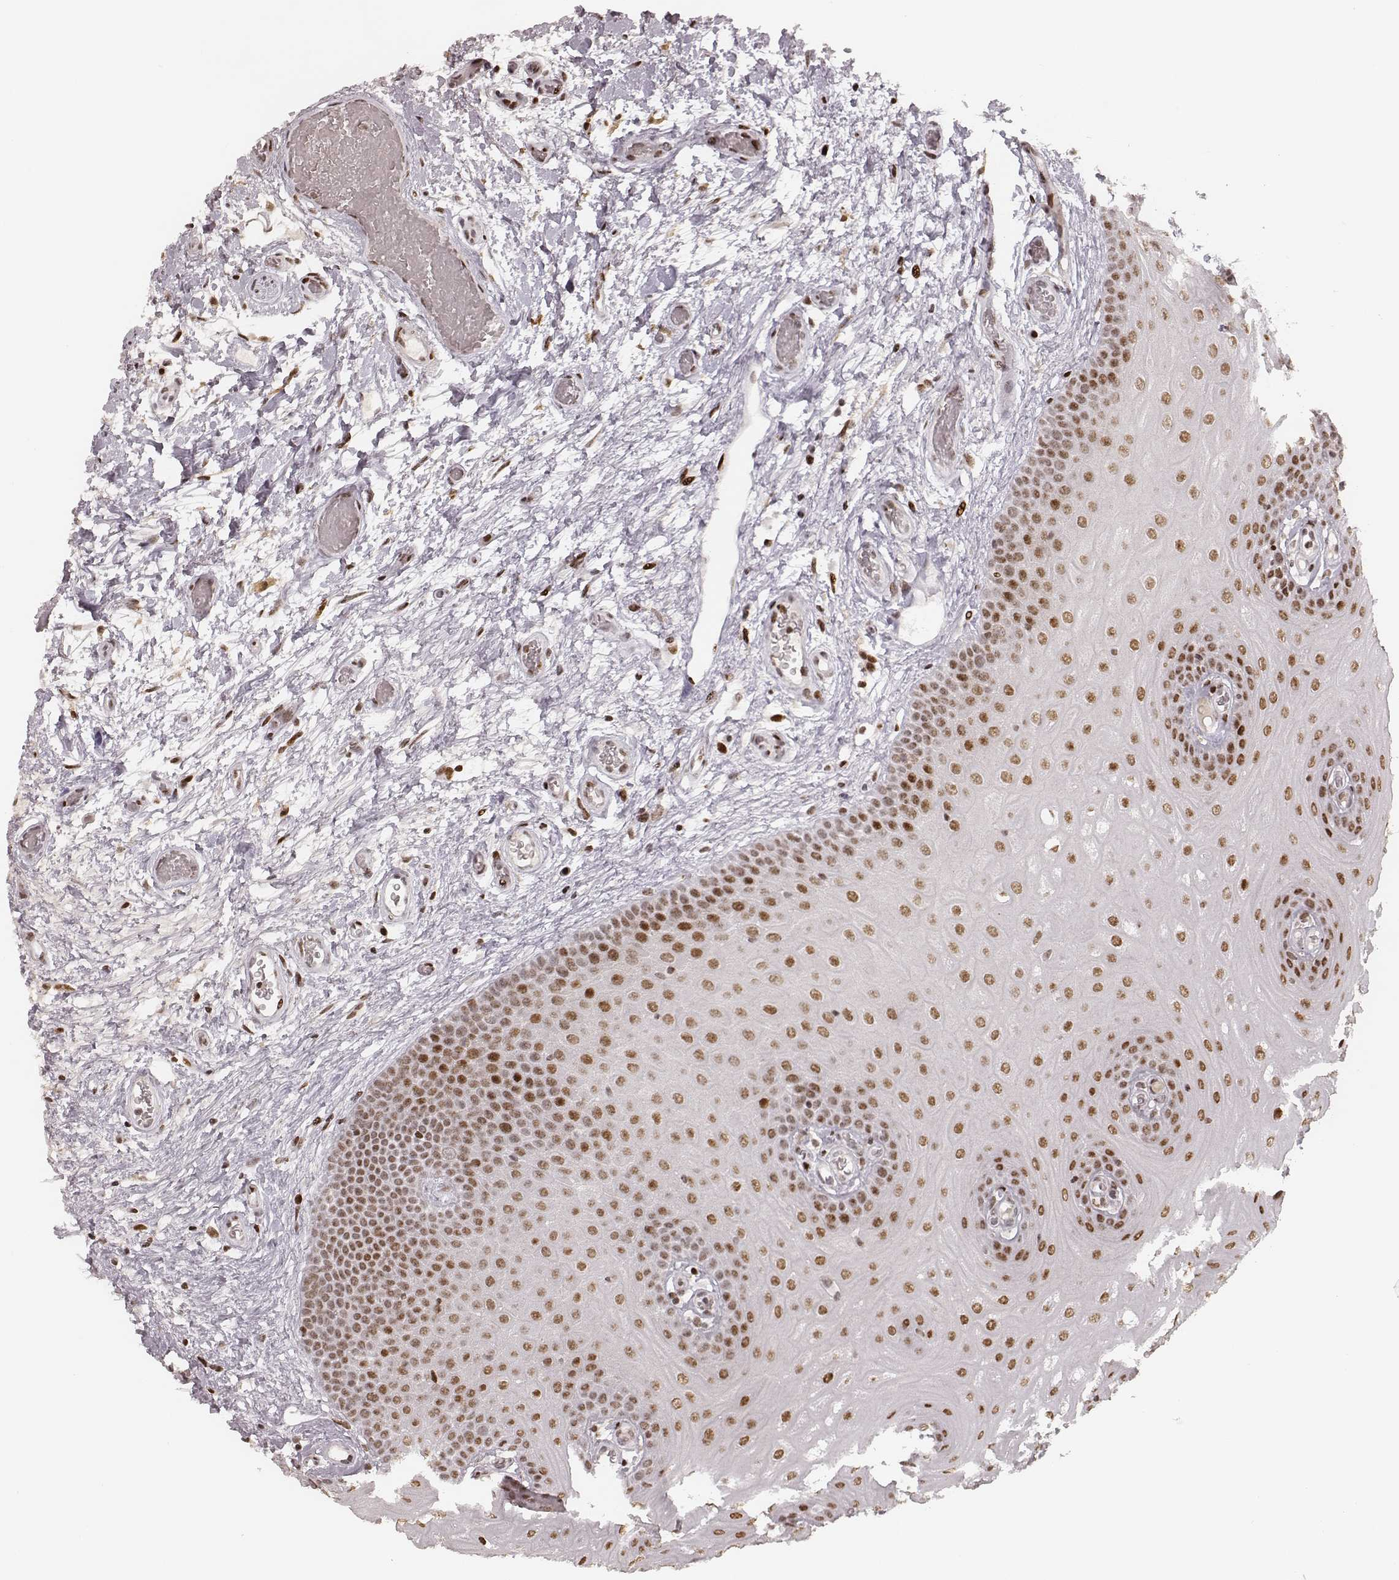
{"staining": {"intensity": "moderate", "quantity": ">75%", "location": "nuclear"}, "tissue": "oral mucosa", "cell_type": "Squamous epithelial cells", "image_type": "normal", "snomed": [{"axis": "morphology", "description": "Normal tissue, NOS"}, {"axis": "morphology", "description": "Squamous cell carcinoma, NOS"}, {"axis": "topography", "description": "Oral tissue"}, {"axis": "topography", "description": "Head-Neck"}], "caption": "A histopathology image of human oral mucosa stained for a protein reveals moderate nuclear brown staining in squamous epithelial cells. The protein is shown in brown color, while the nuclei are stained blue.", "gene": "HNRNPC", "patient": {"sex": "male", "age": 78}}